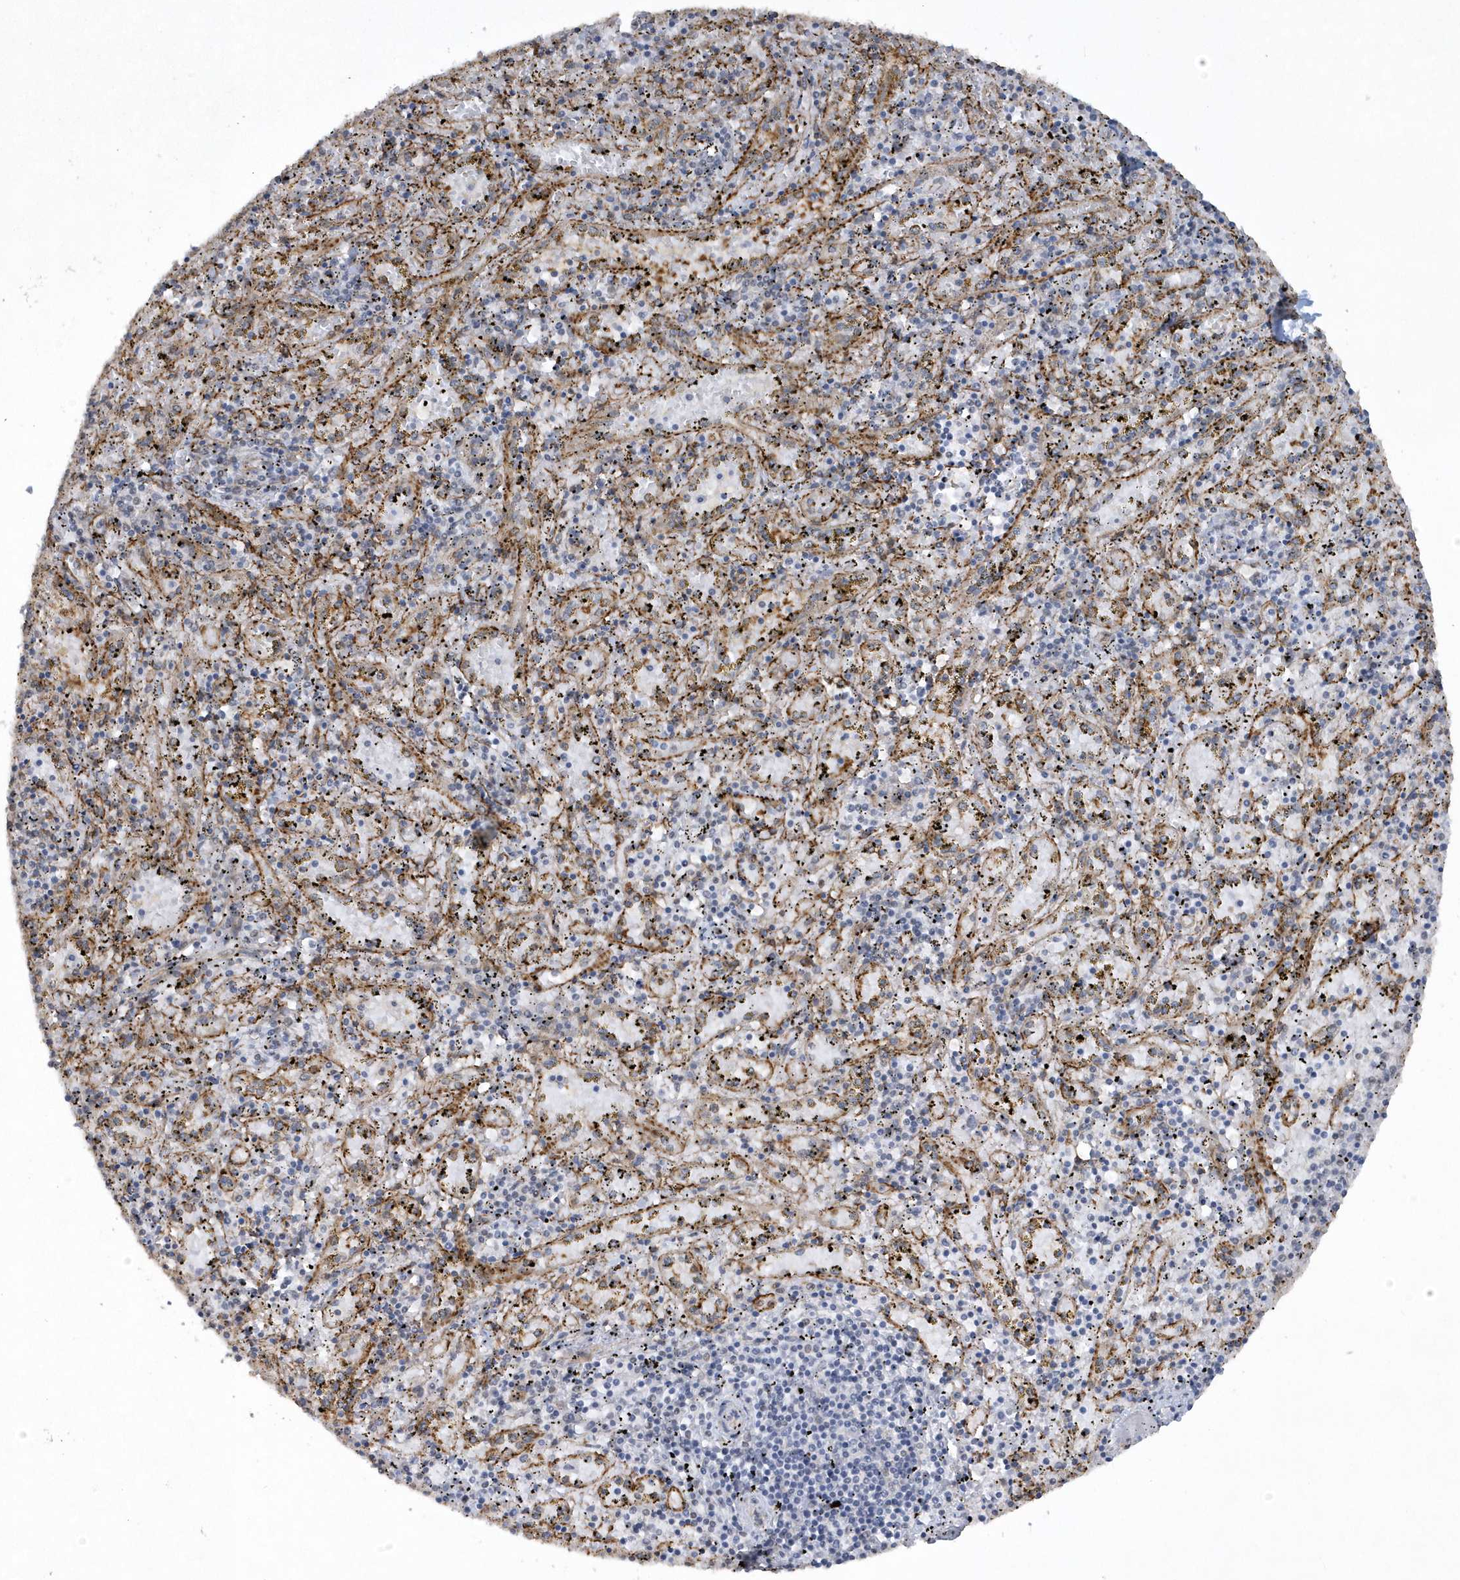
{"staining": {"intensity": "negative", "quantity": "none", "location": "none"}, "tissue": "spleen", "cell_type": "Cells in red pulp", "image_type": "normal", "snomed": [{"axis": "morphology", "description": "Normal tissue, NOS"}, {"axis": "topography", "description": "Spleen"}], "caption": "Immunohistochemistry (IHC) photomicrograph of benign spleen: spleen stained with DAB (3,3'-diaminobenzidine) reveals no significant protein positivity in cells in red pulp.", "gene": "RAI14", "patient": {"sex": "male", "age": 11}}